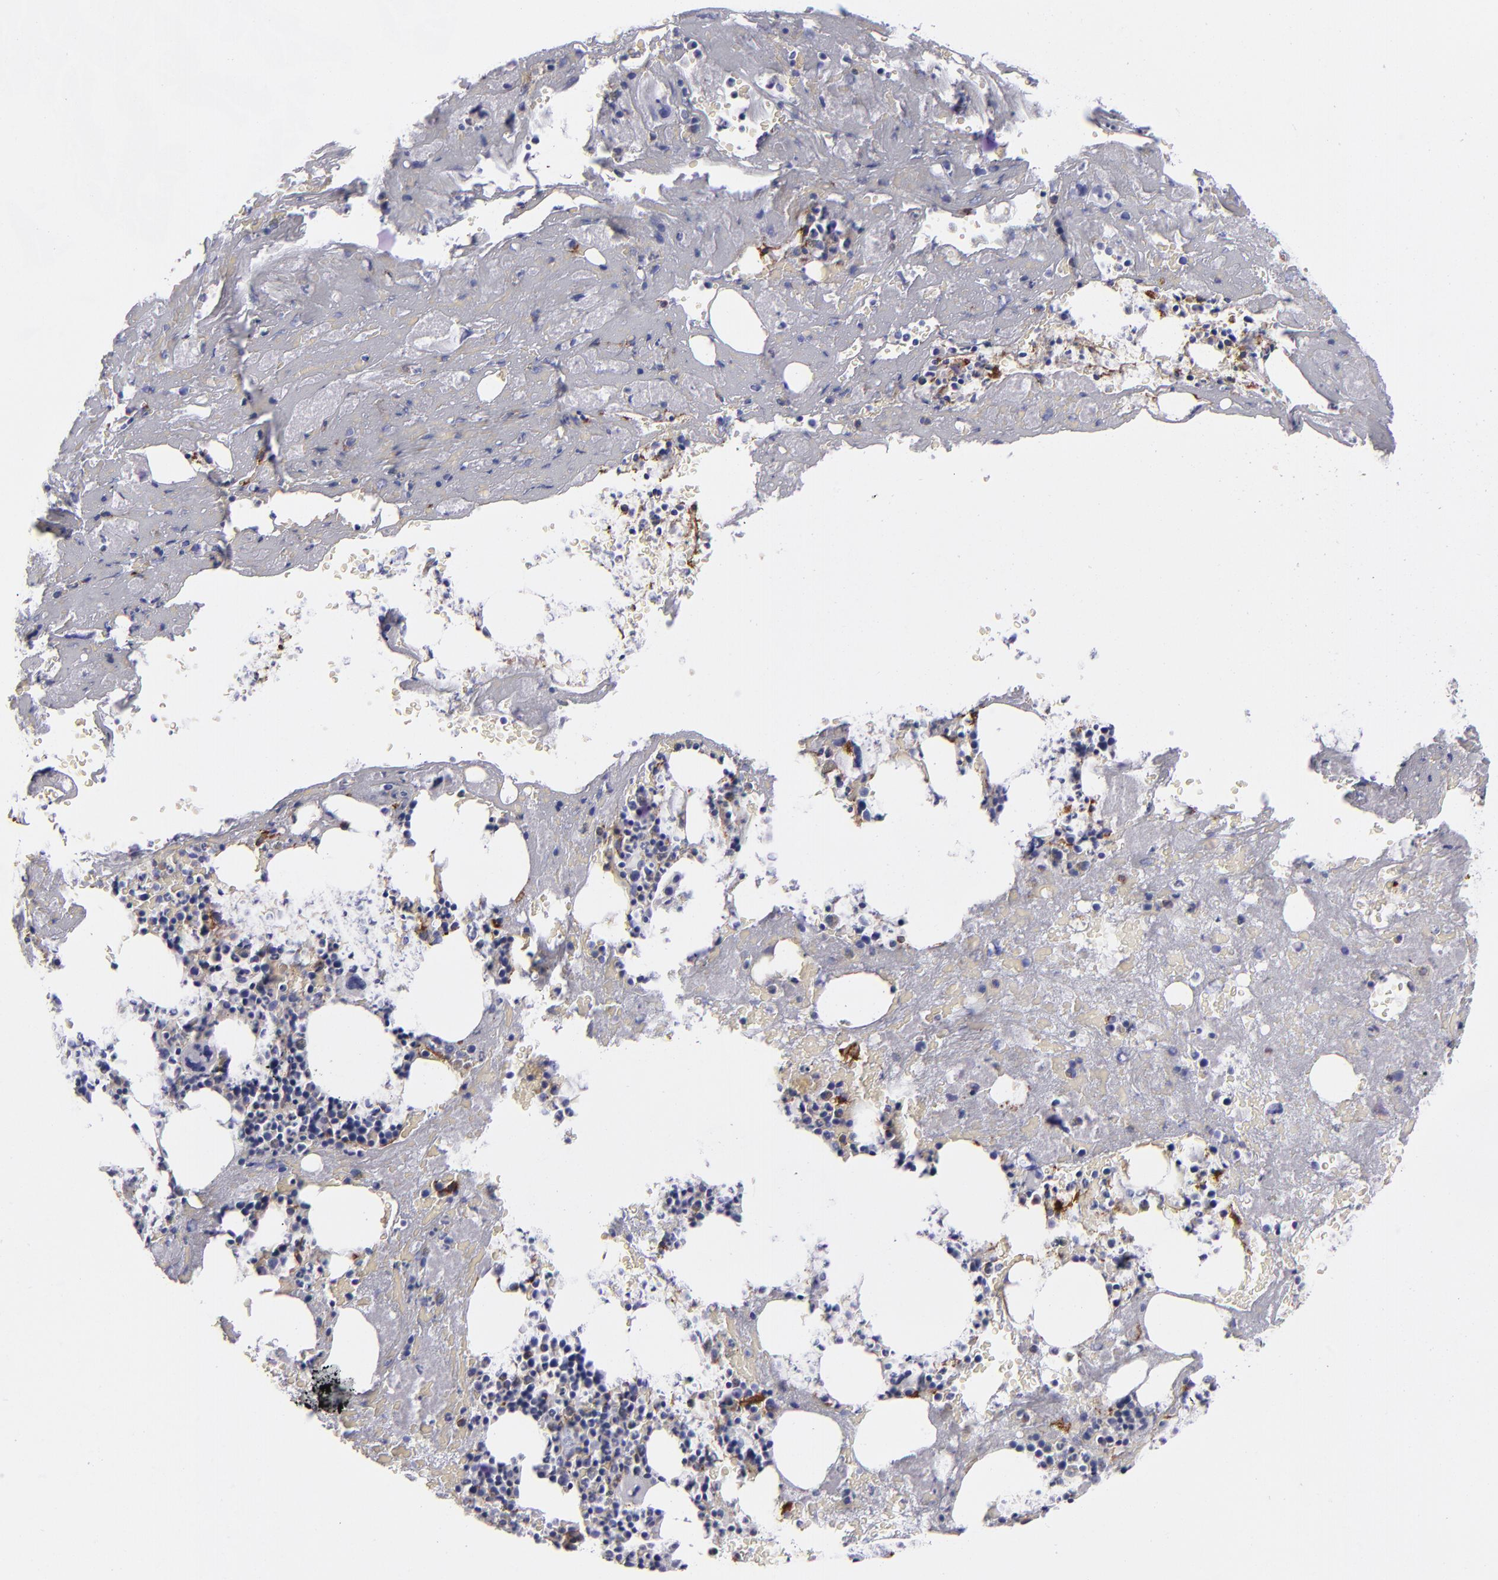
{"staining": {"intensity": "moderate", "quantity": "<25%", "location": "cytoplasmic/membranous"}, "tissue": "bone marrow", "cell_type": "Hematopoietic cells", "image_type": "normal", "snomed": [{"axis": "morphology", "description": "Normal tissue, NOS"}, {"axis": "topography", "description": "Bone marrow"}], "caption": "Bone marrow stained with IHC shows moderate cytoplasmic/membranous expression in approximately <25% of hematopoietic cells. The staining is performed using DAB (3,3'-diaminobenzidine) brown chromogen to label protein expression. The nuclei are counter-stained blue using hematoxylin.", "gene": "ANPEP", "patient": {"sex": "male", "age": 76}}